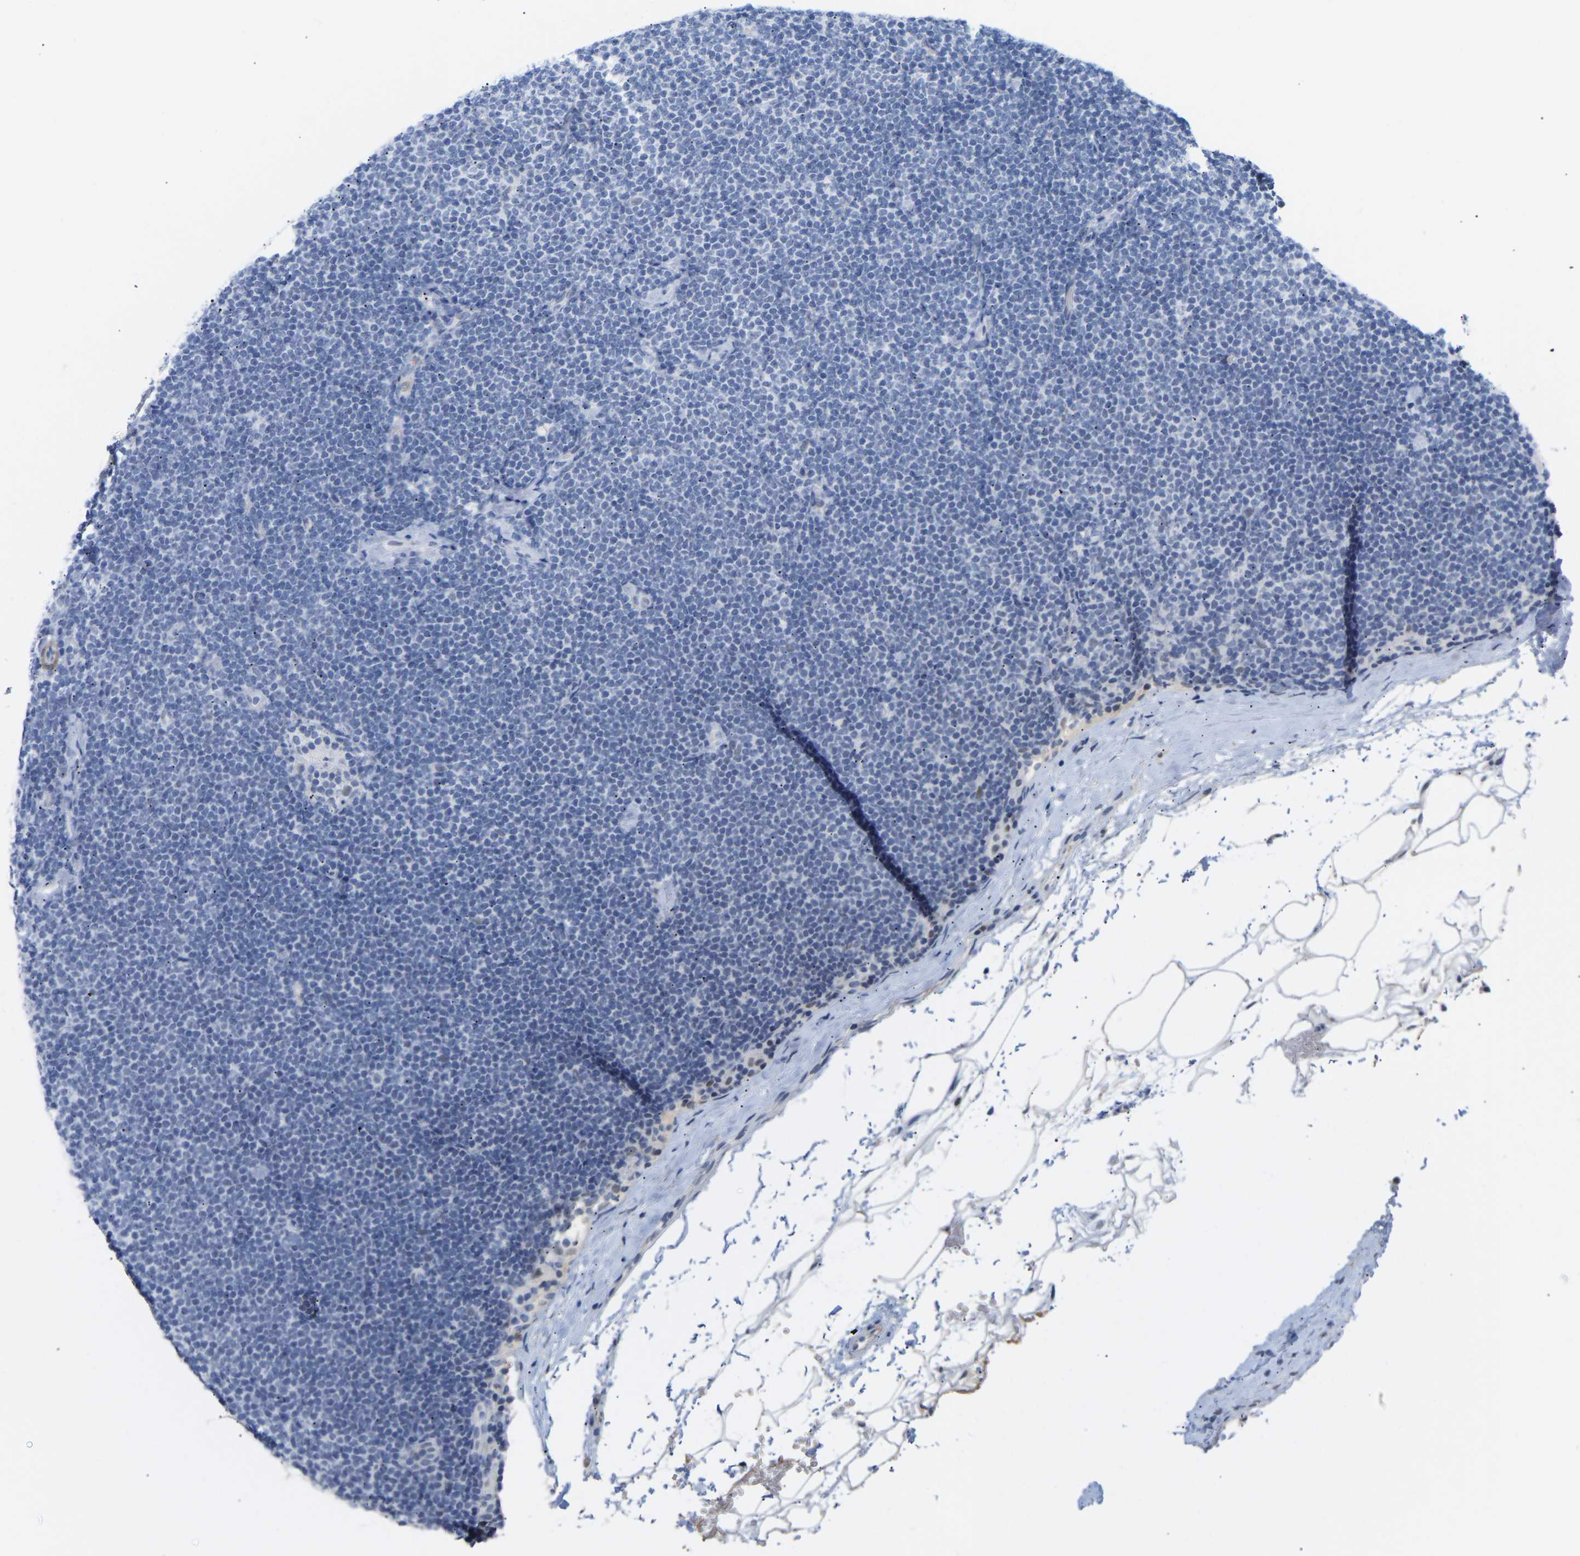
{"staining": {"intensity": "negative", "quantity": "none", "location": "none"}, "tissue": "lymphoma", "cell_type": "Tumor cells", "image_type": "cancer", "snomed": [{"axis": "morphology", "description": "Malignant lymphoma, non-Hodgkin's type, Low grade"}, {"axis": "topography", "description": "Lymph node"}], "caption": "Immunohistochemistry (IHC) of malignant lymphoma, non-Hodgkin's type (low-grade) exhibits no expression in tumor cells.", "gene": "AMPH", "patient": {"sex": "female", "age": 53}}